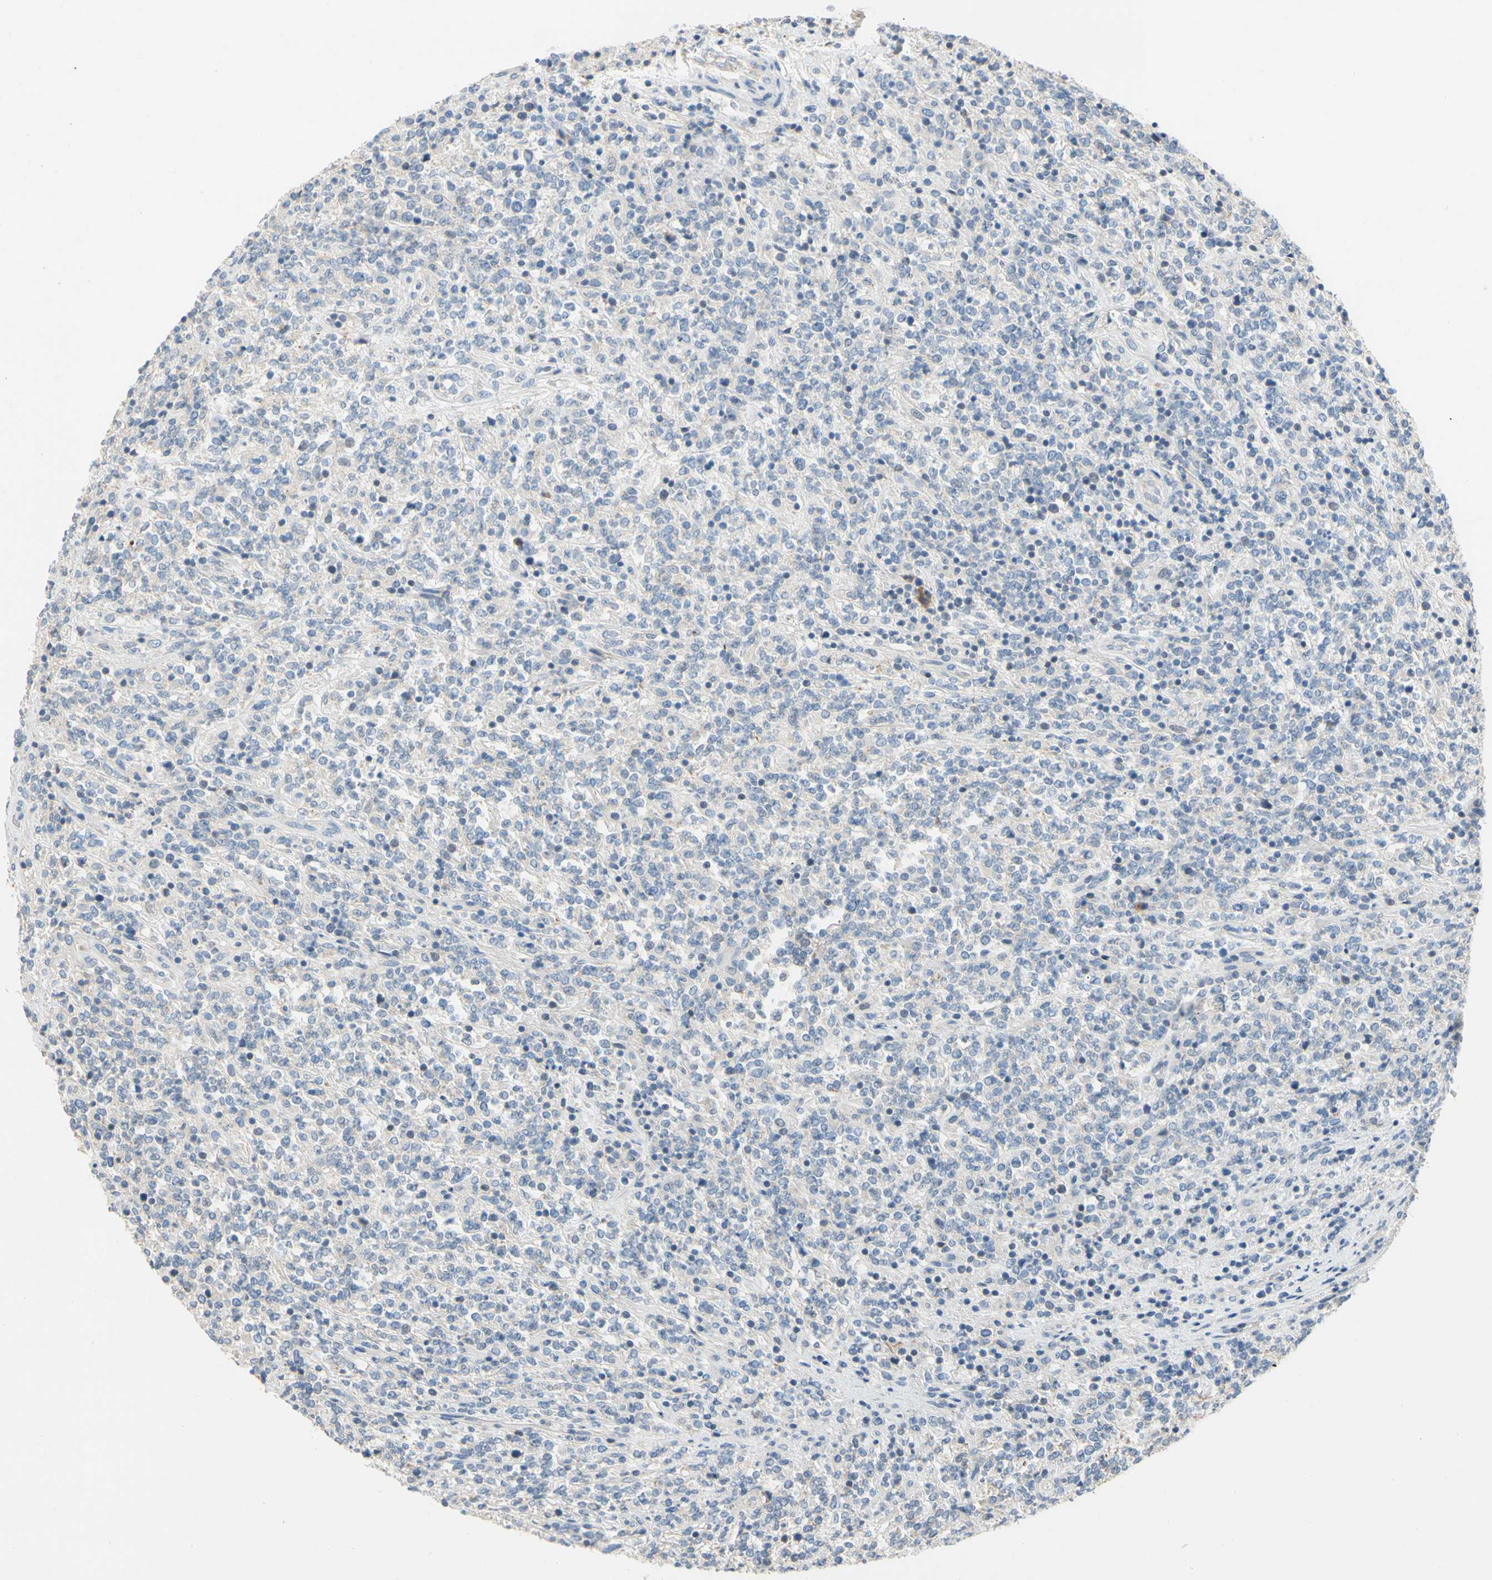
{"staining": {"intensity": "negative", "quantity": "none", "location": "none"}, "tissue": "lymphoma", "cell_type": "Tumor cells", "image_type": "cancer", "snomed": [{"axis": "morphology", "description": "Malignant lymphoma, non-Hodgkin's type, High grade"}, {"axis": "topography", "description": "Soft tissue"}], "caption": "Protein analysis of high-grade malignant lymphoma, non-Hodgkin's type shows no significant positivity in tumor cells. (DAB immunohistochemistry (IHC) visualized using brightfield microscopy, high magnification).", "gene": "CCM2L", "patient": {"sex": "male", "age": 18}}